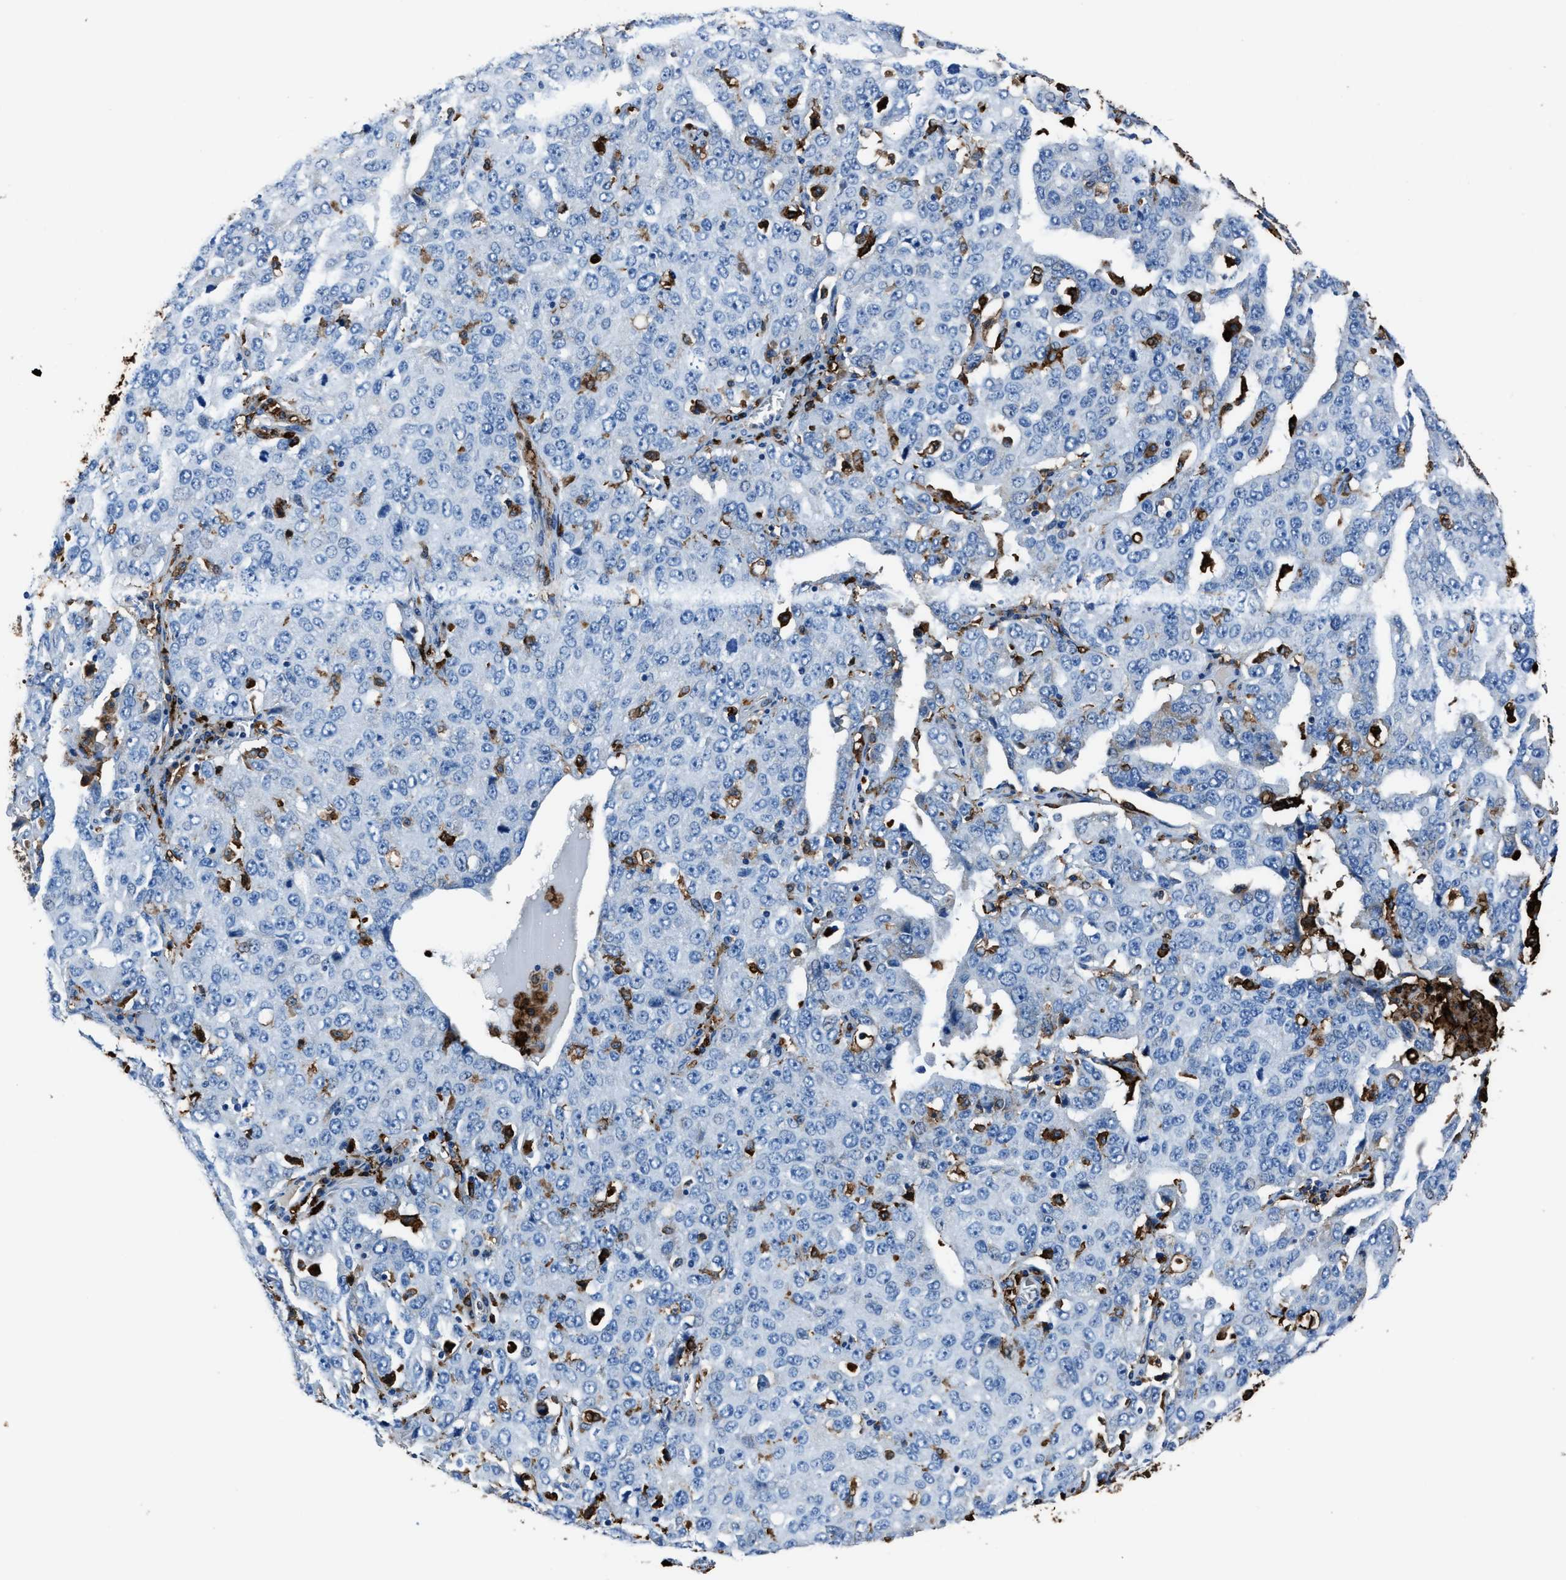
{"staining": {"intensity": "negative", "quantity": "none", "location": "none"}, "tissue": "ovarian cancer", "cell_type": "Tumor cells", "image_type": "cancer", "snomed": [{"axis": "morphology", "description": "Carcinoma, endometroid"}, {"axis": "topography", "description": "Ovary"}], "caption": "A photomicrograph of human ovarian cancer (endometroid carcinoma) is negative for staining in tumor cells.", "gene": "FTL", "patient": {"sex": "female", "age": 62}}